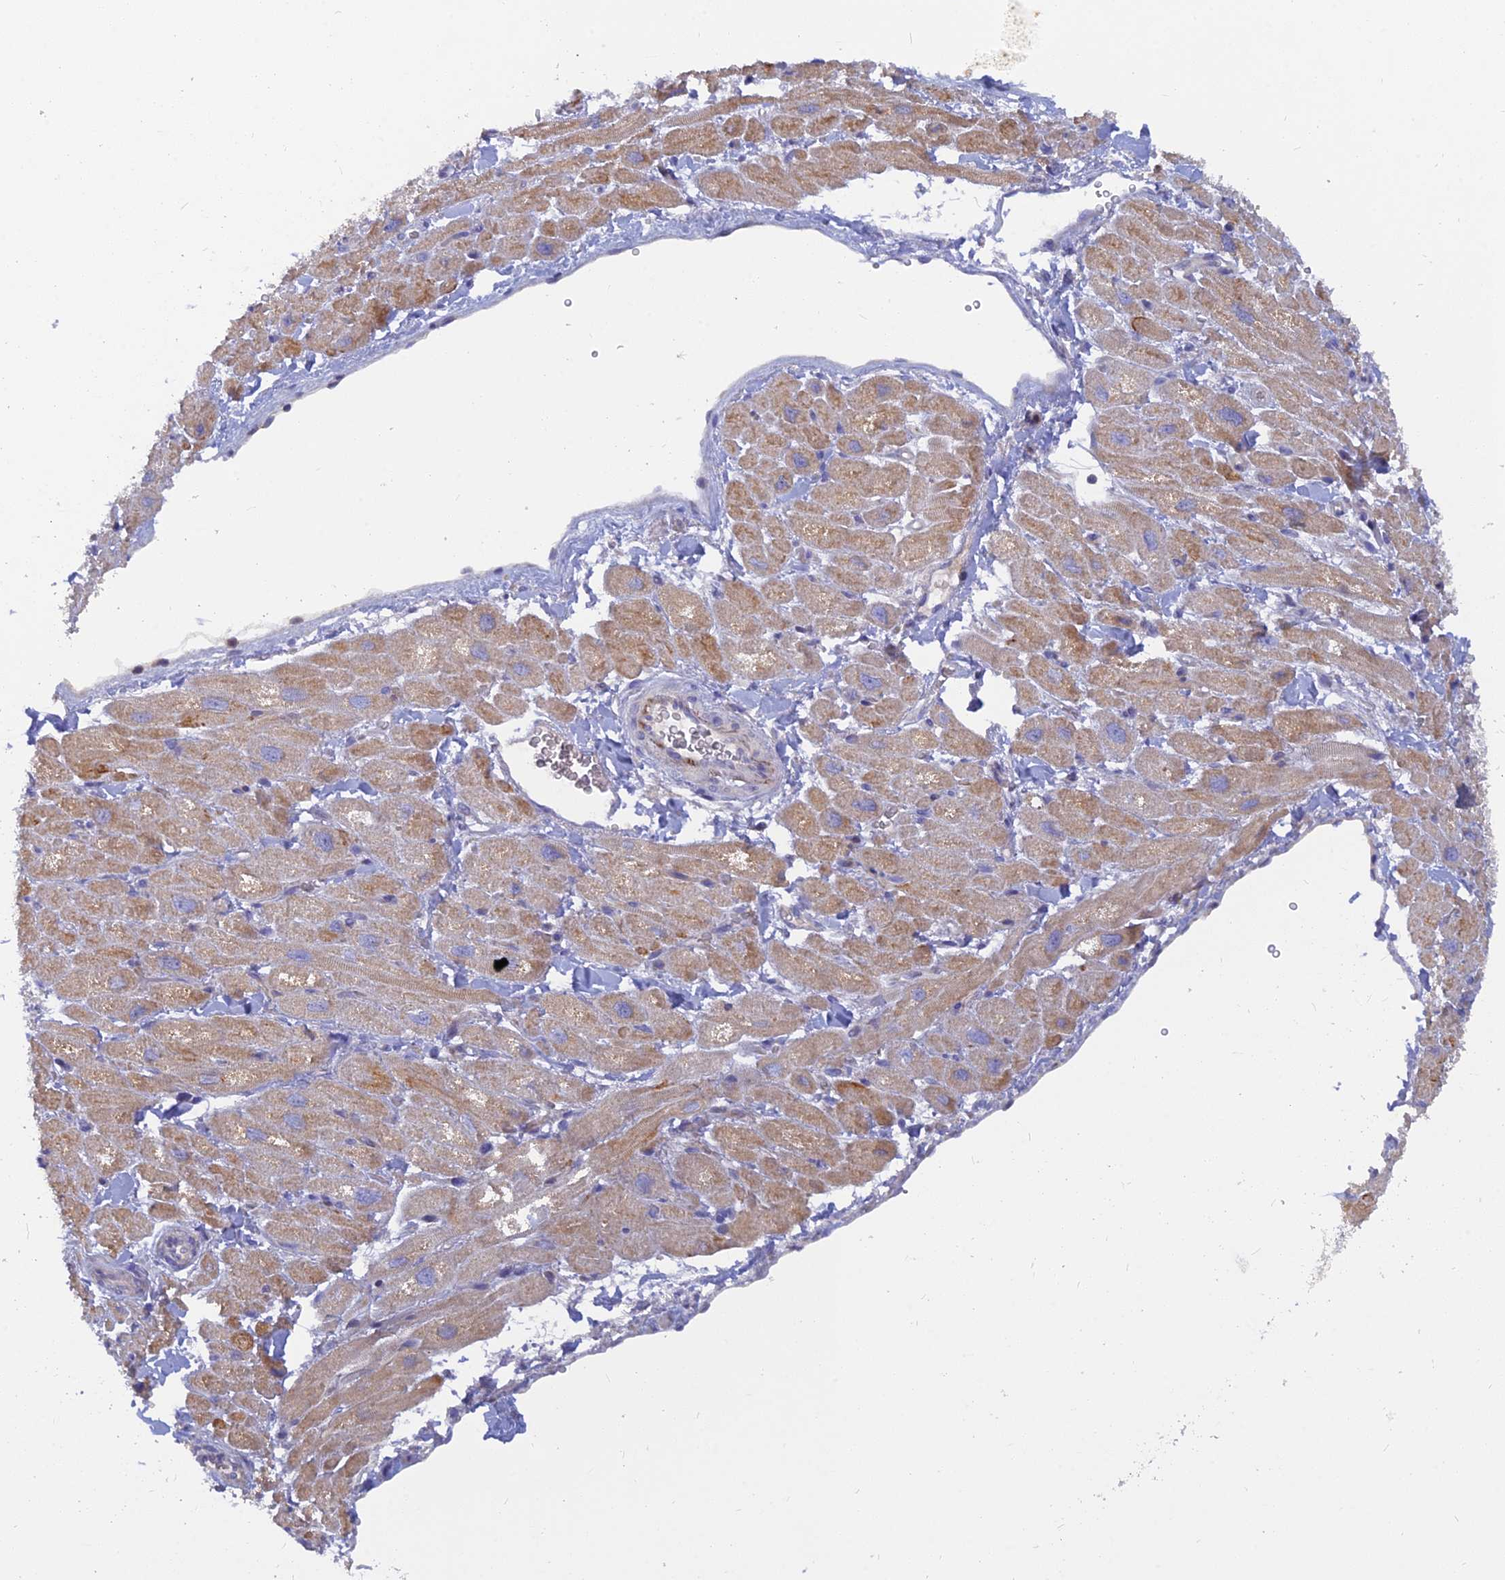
{"staining": {"intensity": "moderate", "quantity": "<25%", "location": "cytoplasmic/membranous"}, "tissue": "heart muscle", "cell_type": "Cardiomyocytes", "image_type": "normal", "snomed": [{"axis": "morphology", "description": "Normal tissue, NOS"}, {"axis": "topography", "description": "Heart"}], "caption": "The immunohistochemical stain labels moderate cytoplasmic/membranous positivity in cardiomyocytes of unremarkable heart muscle.", "gene": "CACNA1B", "patient": {"sex": "male", "age": 65}}